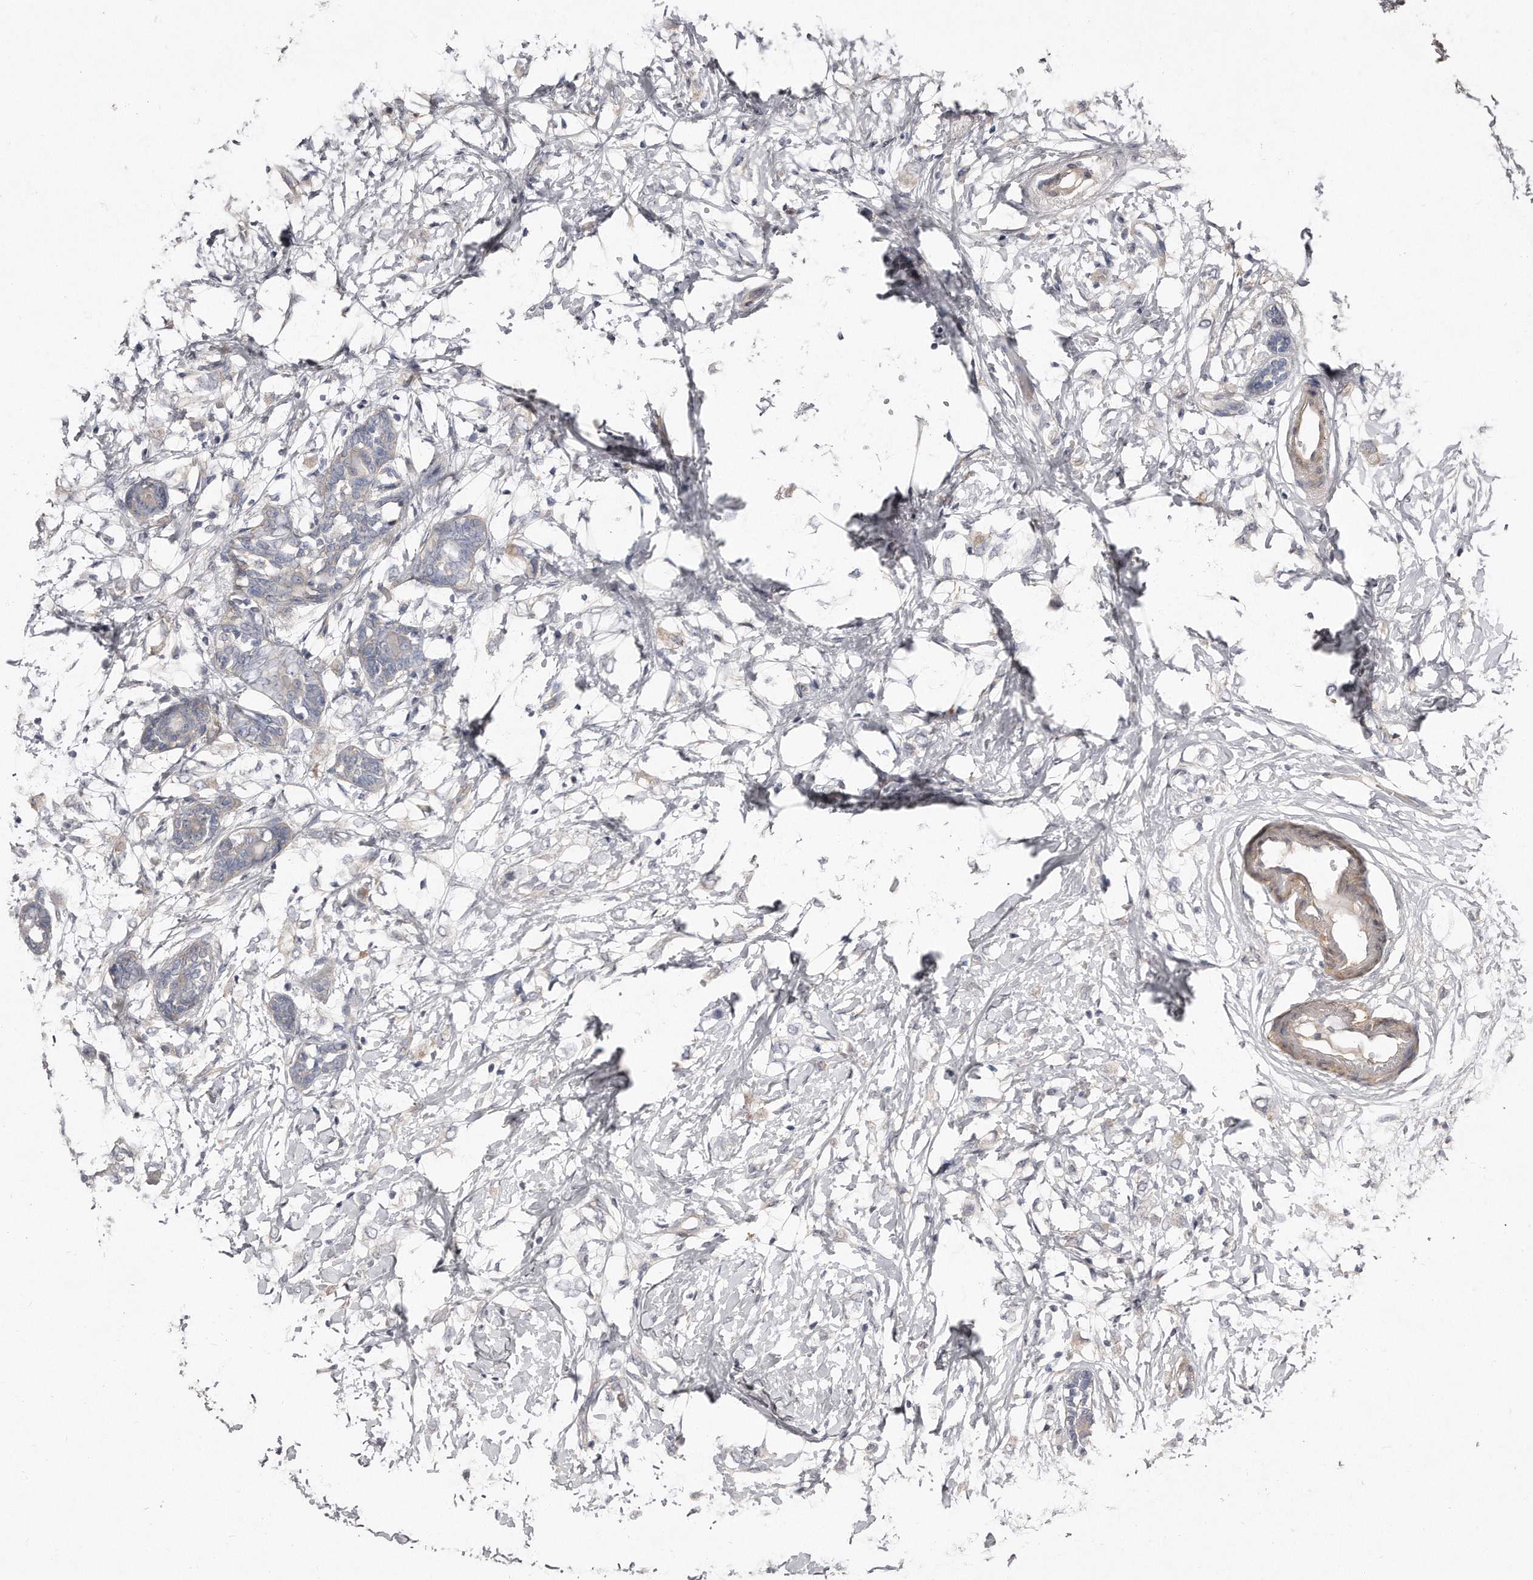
{"staining": {"intensity": "negative", "quantity": "none", "location": "none"}, "tissue": "breast cancer", "cell_type": "Tumor cells", "image_type": "cancer", "snomed": [{"axis": "morphology", "description": "Normal tissue, NOS"}, {"axis": "morphology", "description": "Lobular carcinoma"}, {"axis": "topography", "description": "Breast"}], "caption": "This is an immunohistochemistry (IHC) photomicrograph of human breast cancer. There is no staining in tumor cells.", "gene": "LMOD1", "patient": {"sex": "female", "age": 47}}